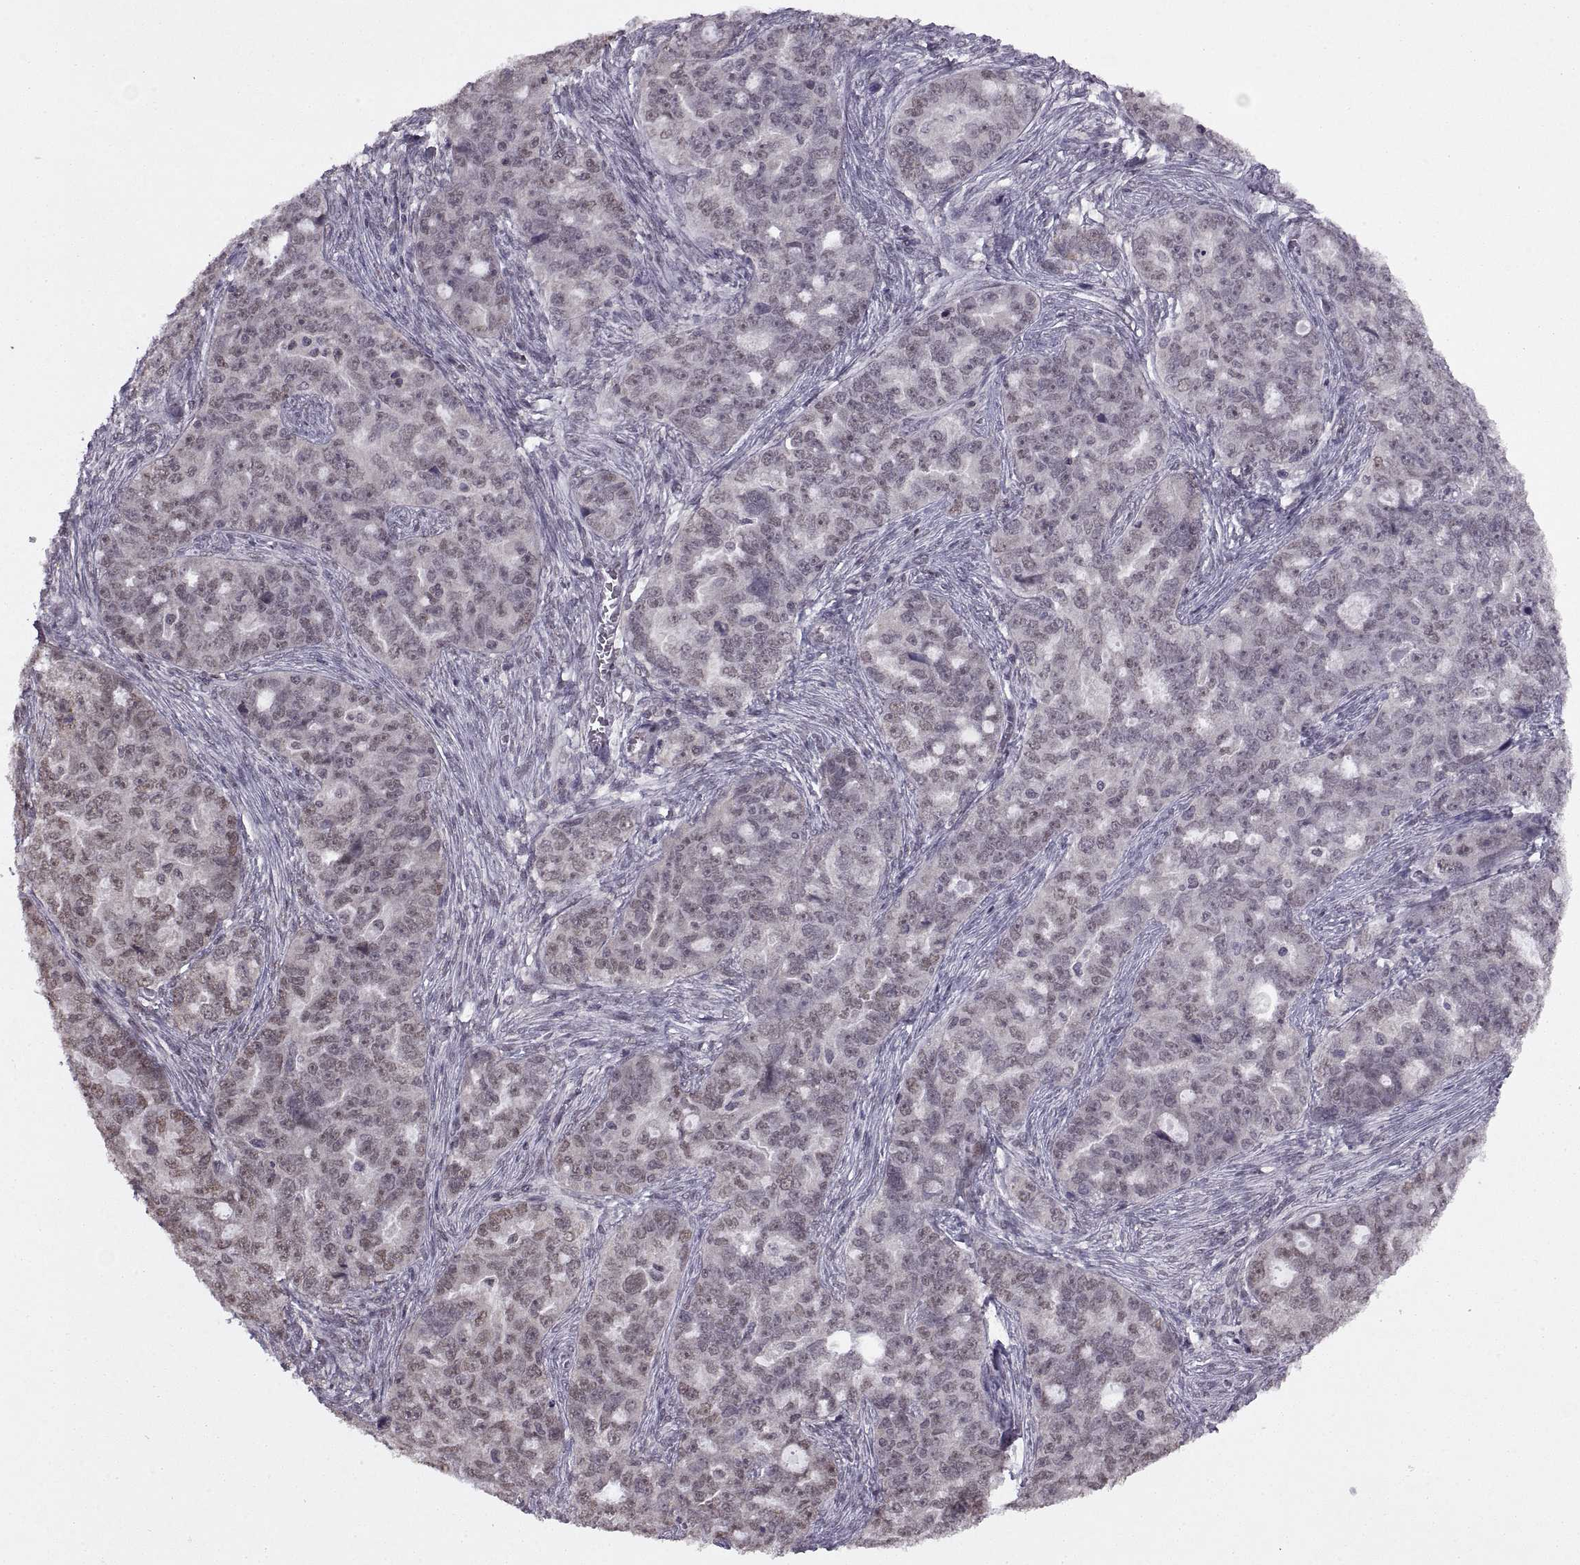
{"staining": {"intensity": "weak", "quantity": "<25%", "location": "nuclear"}, "tissue": "ovarian cancer", "cell_type": "Tumor cells", "image_type": "cancer", "snomed": [{"axis": "morphology", "description": "Cystadenocarcinoma, serous, NOS"}, {"axis": "topography", "description": "Ovary"}], "caption": "Immunohistochemistry of serous cystadenocarcinoma (ovarian) reveals no staining in tumor cells.", "gene": "INTS3", "patient": {"sex": "female", "age": 51}}